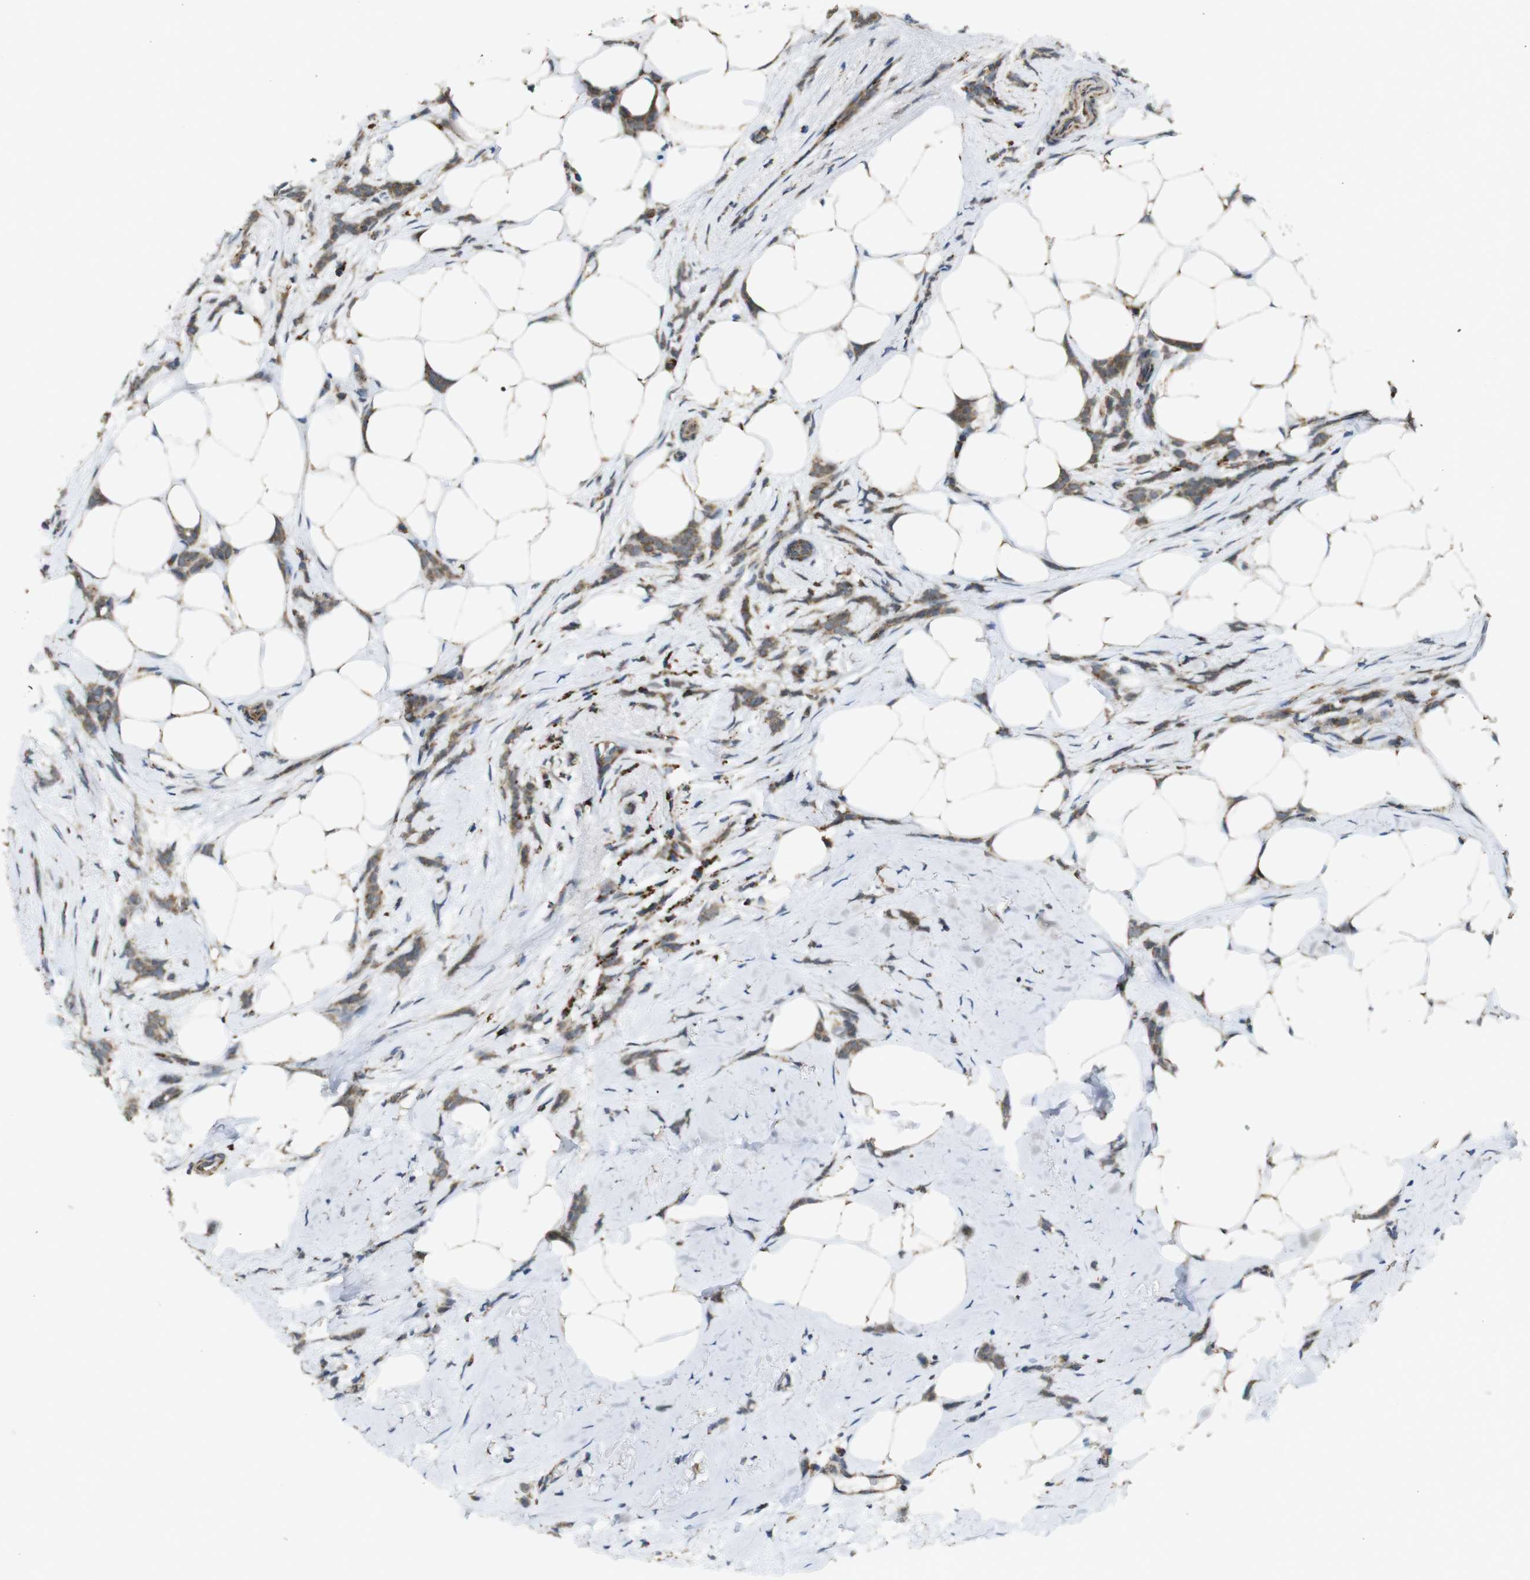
{"staining": {"intensity": "moderate", "quantity": ">75%", "location": "cytoplasmic/membranous"}, "tissue": "breast cancer", "cell_type": "Tumor cells", "image_type": "cancer", "snomed": [{"axis": "morphology", "description": "Lobular carcinoma, in situ"}, {"axis": "morphology", "description": "Lobular carcinoma"}, {"axis": "topography", "description": "Breast"}], "caption": "Breast cancer stained with DAB IHC demonstrates medium levels of moderate cytoplasmic/membranous positivity in approximately >75% of tumor cells.", "gene": "CALHM2", "patient": {"sex": "female", "age": 41}}